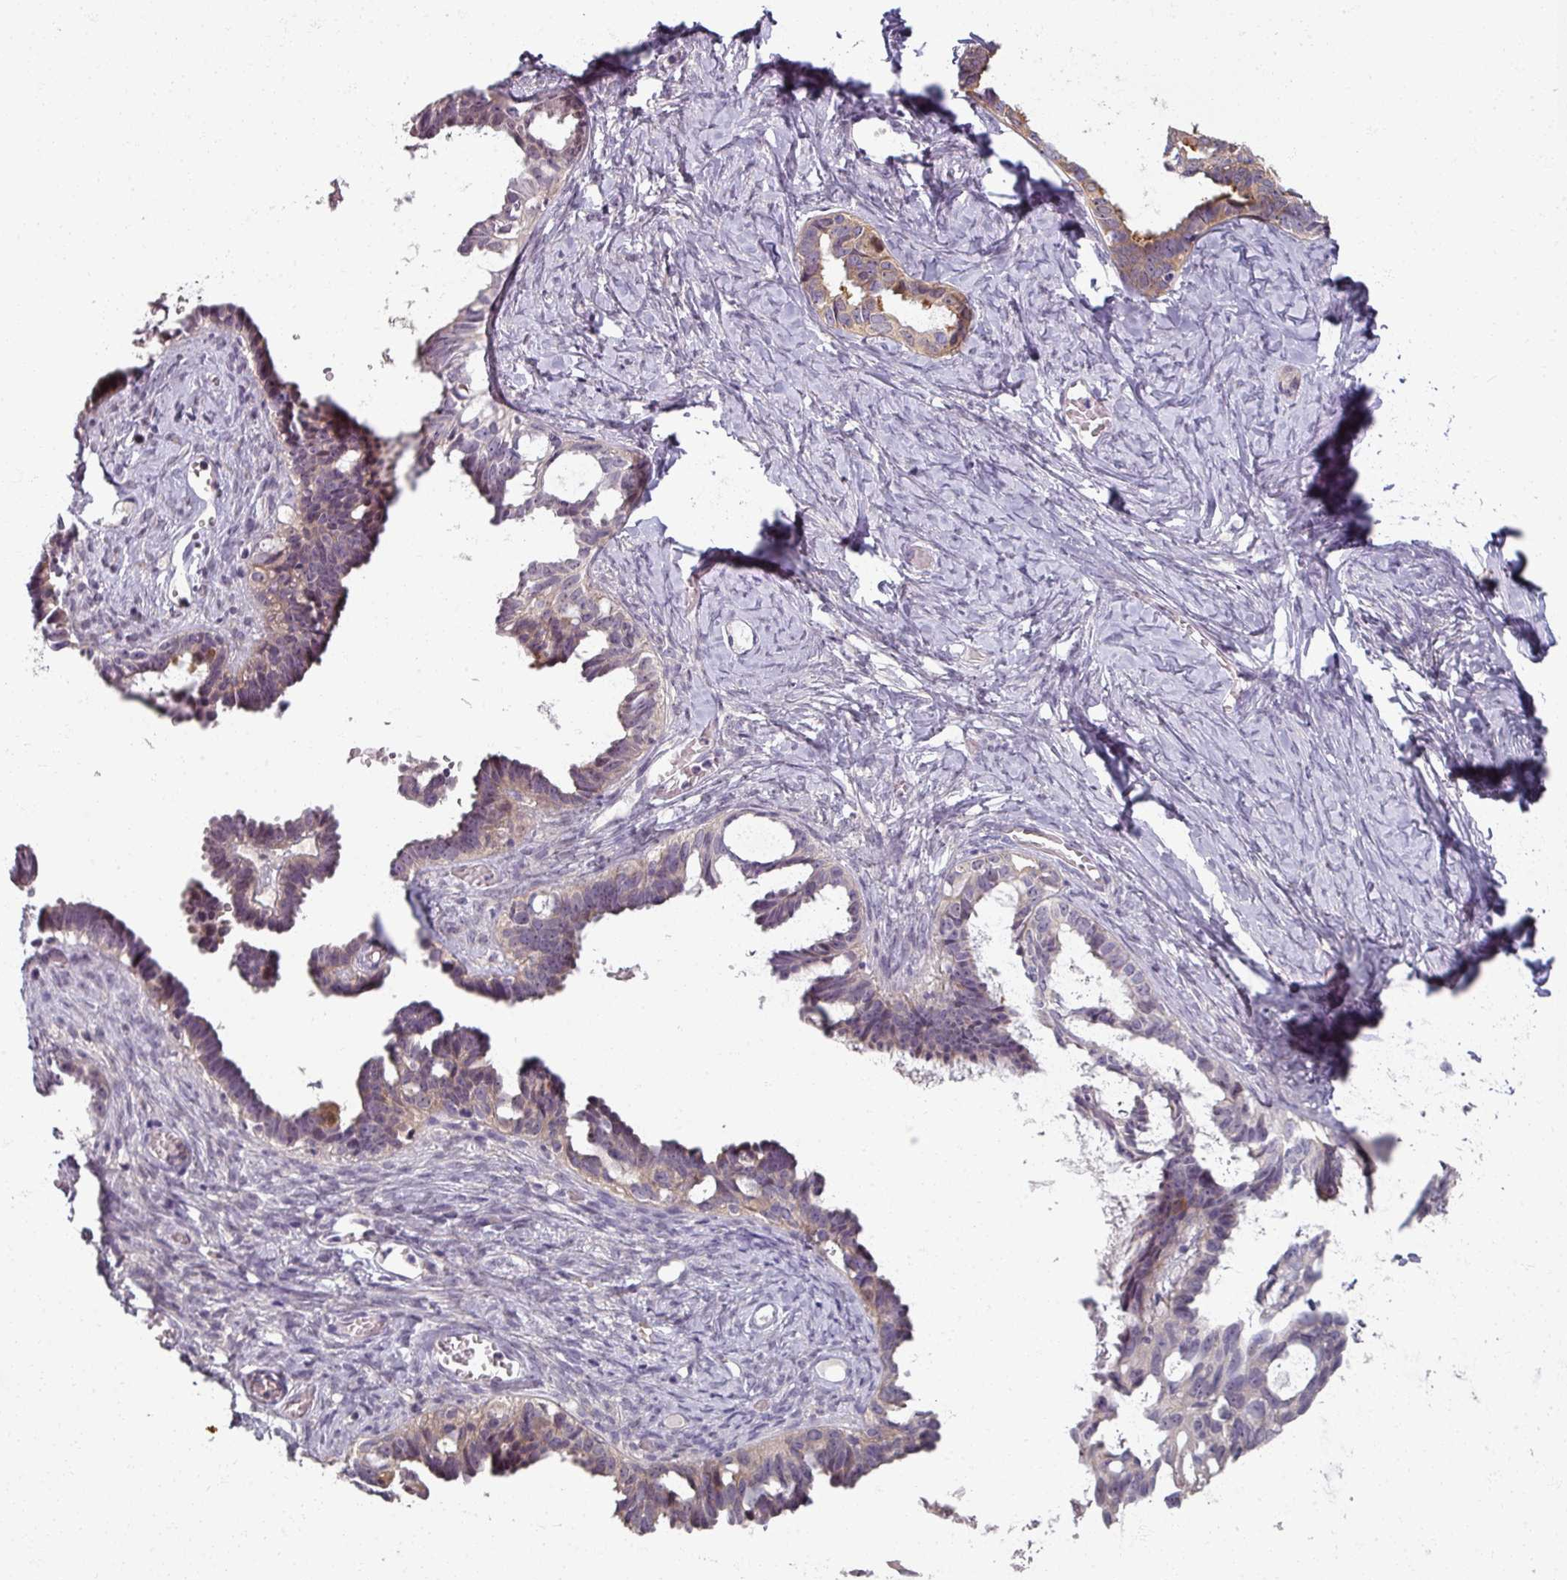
{"staining": {"intensity": "moderate", "quantity": "25%-75%", "location": "cytoplasmic/membranous"}, "tissue": "ovarian cancer", "cell_type": "Tumor cells", "image_type": "cancer", "snomed": [{"axis": "morphology", "description": "Cystadenocarcinoma, serous, NOS"}, {"axis": "topography", "description": "Ovary"}], "caption": "Ovarian cancer tissue exhibits moderate cytoplasmic/membranous staining in approximately 25%-75% of tumor cells The staining was performed using DAB, with brown indicating positive protein expression. Nuclei are stained blue with hematoxylin.", "gene": "MYMK", "patient": {"sex": "female", "age": 69}}